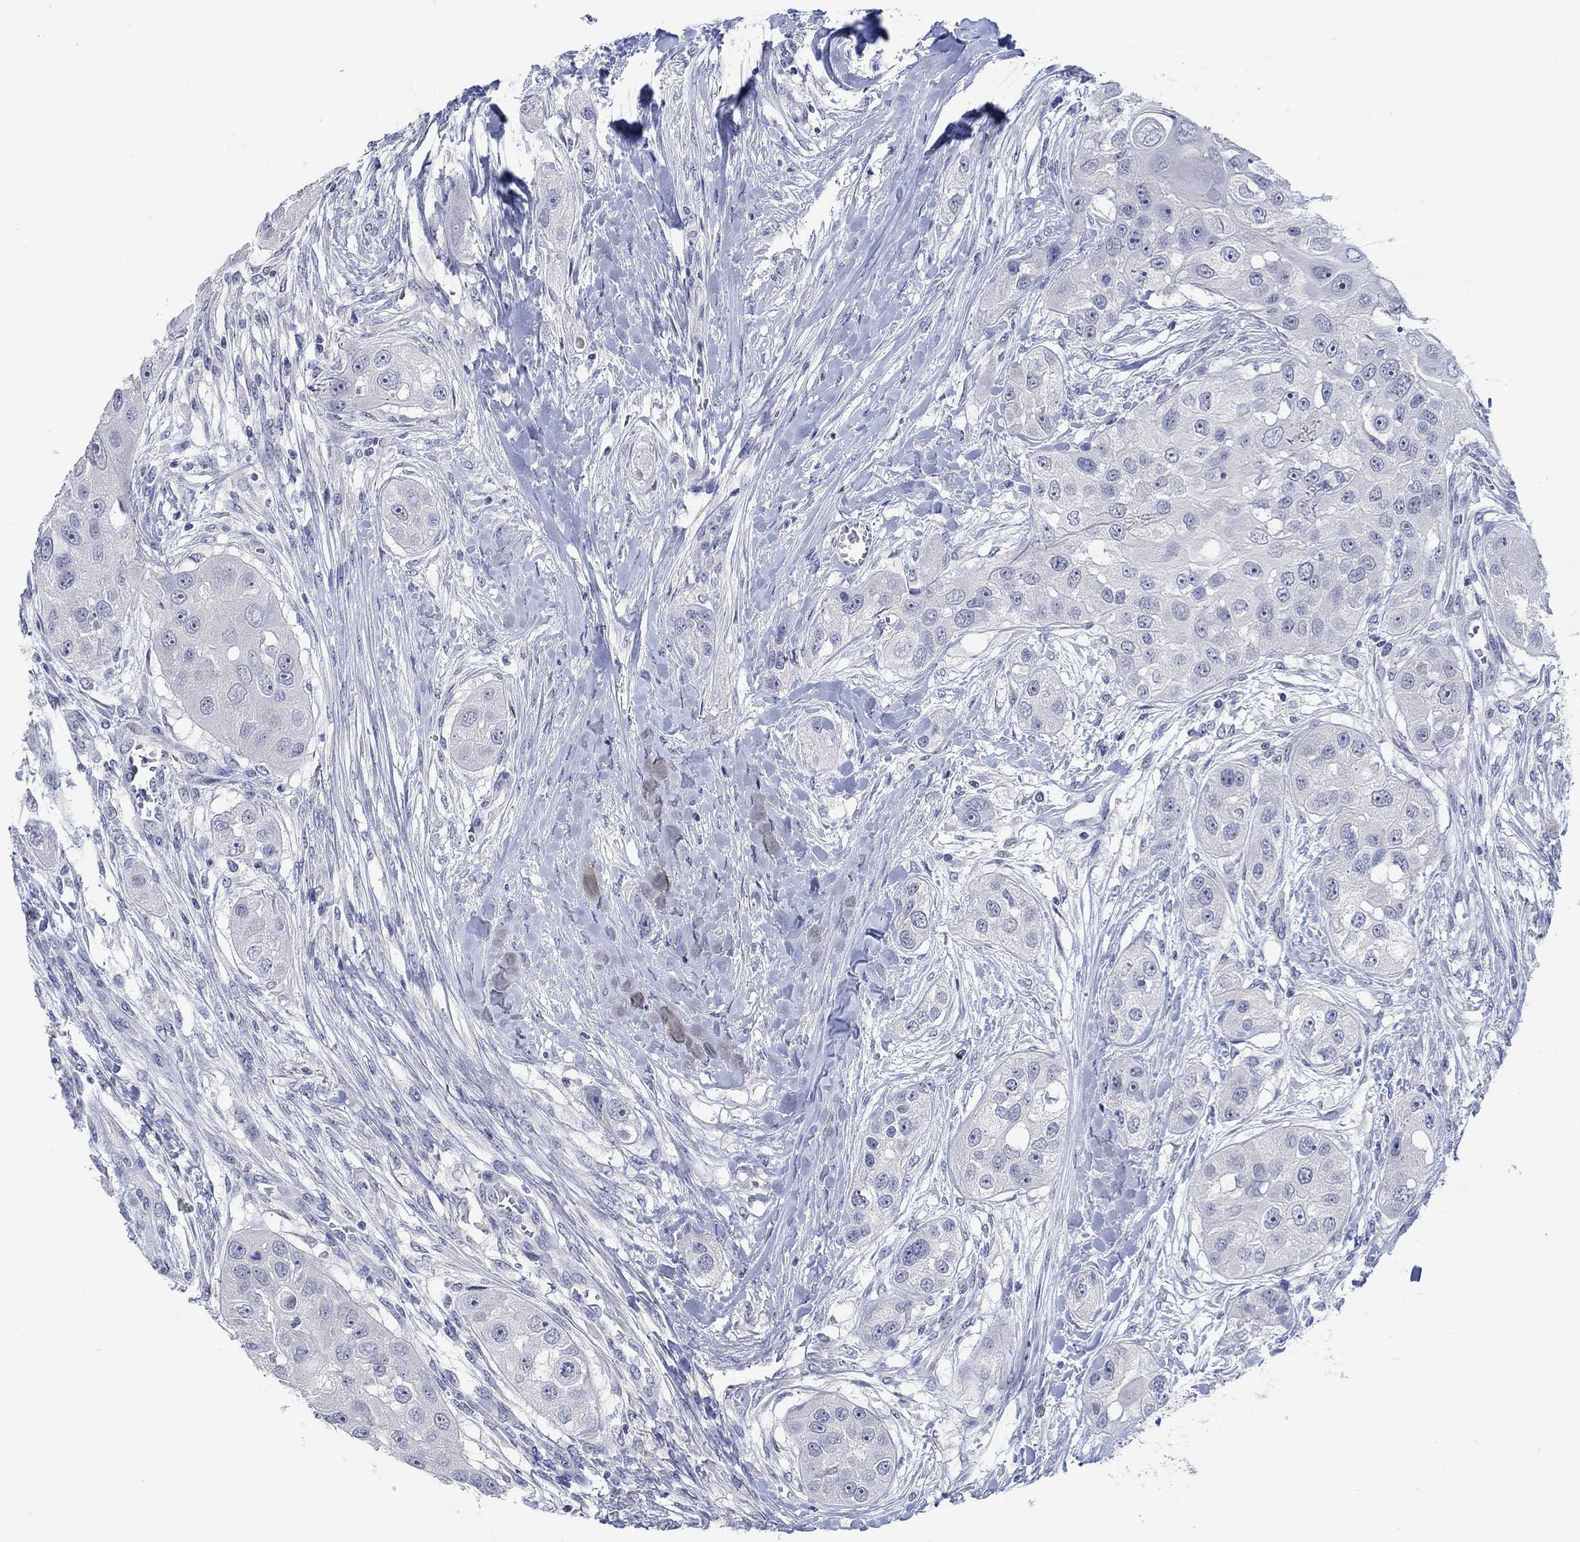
{"staining": {"intensity": "negative", "quantity": "none", "location": "none"}, "tissue": "head and neck cancer", "cell_type": "Tumor cells", "image_type": "cancer", "snomed": [{"axis": "morphology", "description": "Normal tissue, NOS"}, {"axis": "morphology", "description": "Squamous cell carcinoma, NOS"}, {"axis": "topography", "description": "Skeletal muscle"}, {"axis": "topography", "description": "Head-Neck"}], "caption": "IHC image of squamous cell carcinoma (head and neck) stained for a protein (brown), which shows no staining in tumor cells.", "gene": "DLK1", "patient": {"sex": "male", "age": 51}}